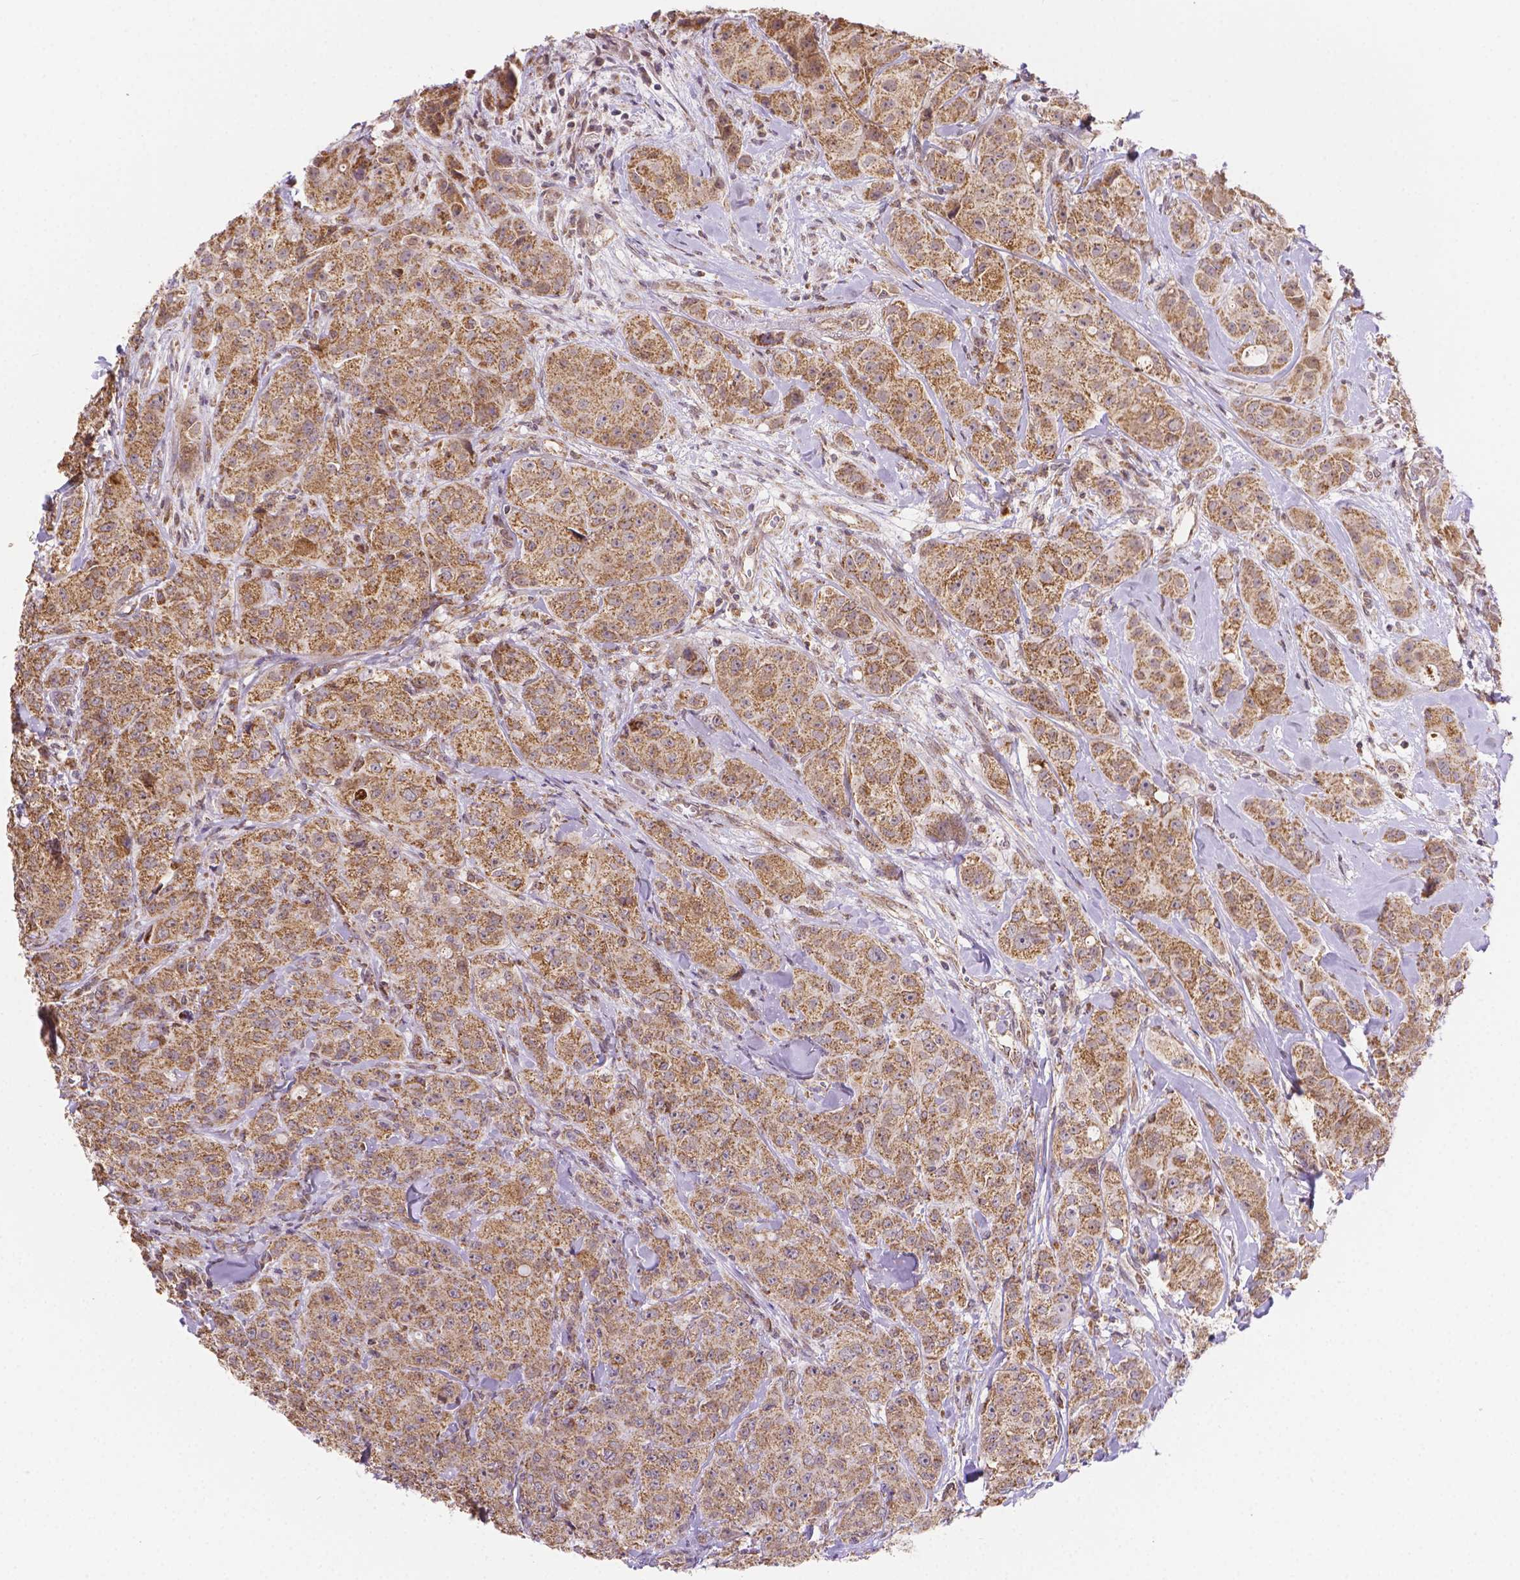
{"staining": {"intensity": "moderate", "quantity": ">75%", "location": "cytoplasmic/membranous"}, "tissue": "breast cancer", "cell_type": "Tumor cells", "image_type": "cancer", "snomed": [{"axis": "morphology", "description": "Duct carcinoma"}, {"axis": "topography", "description": "Breast"}], "caption": "Protein staining displays moderate cytoplasmic/membranous positivity in about >75% of tumor cells in intraductal carcinoma (breast).", "gene": "CYYR1", "patient": {"sex": "female", "age": 43}}